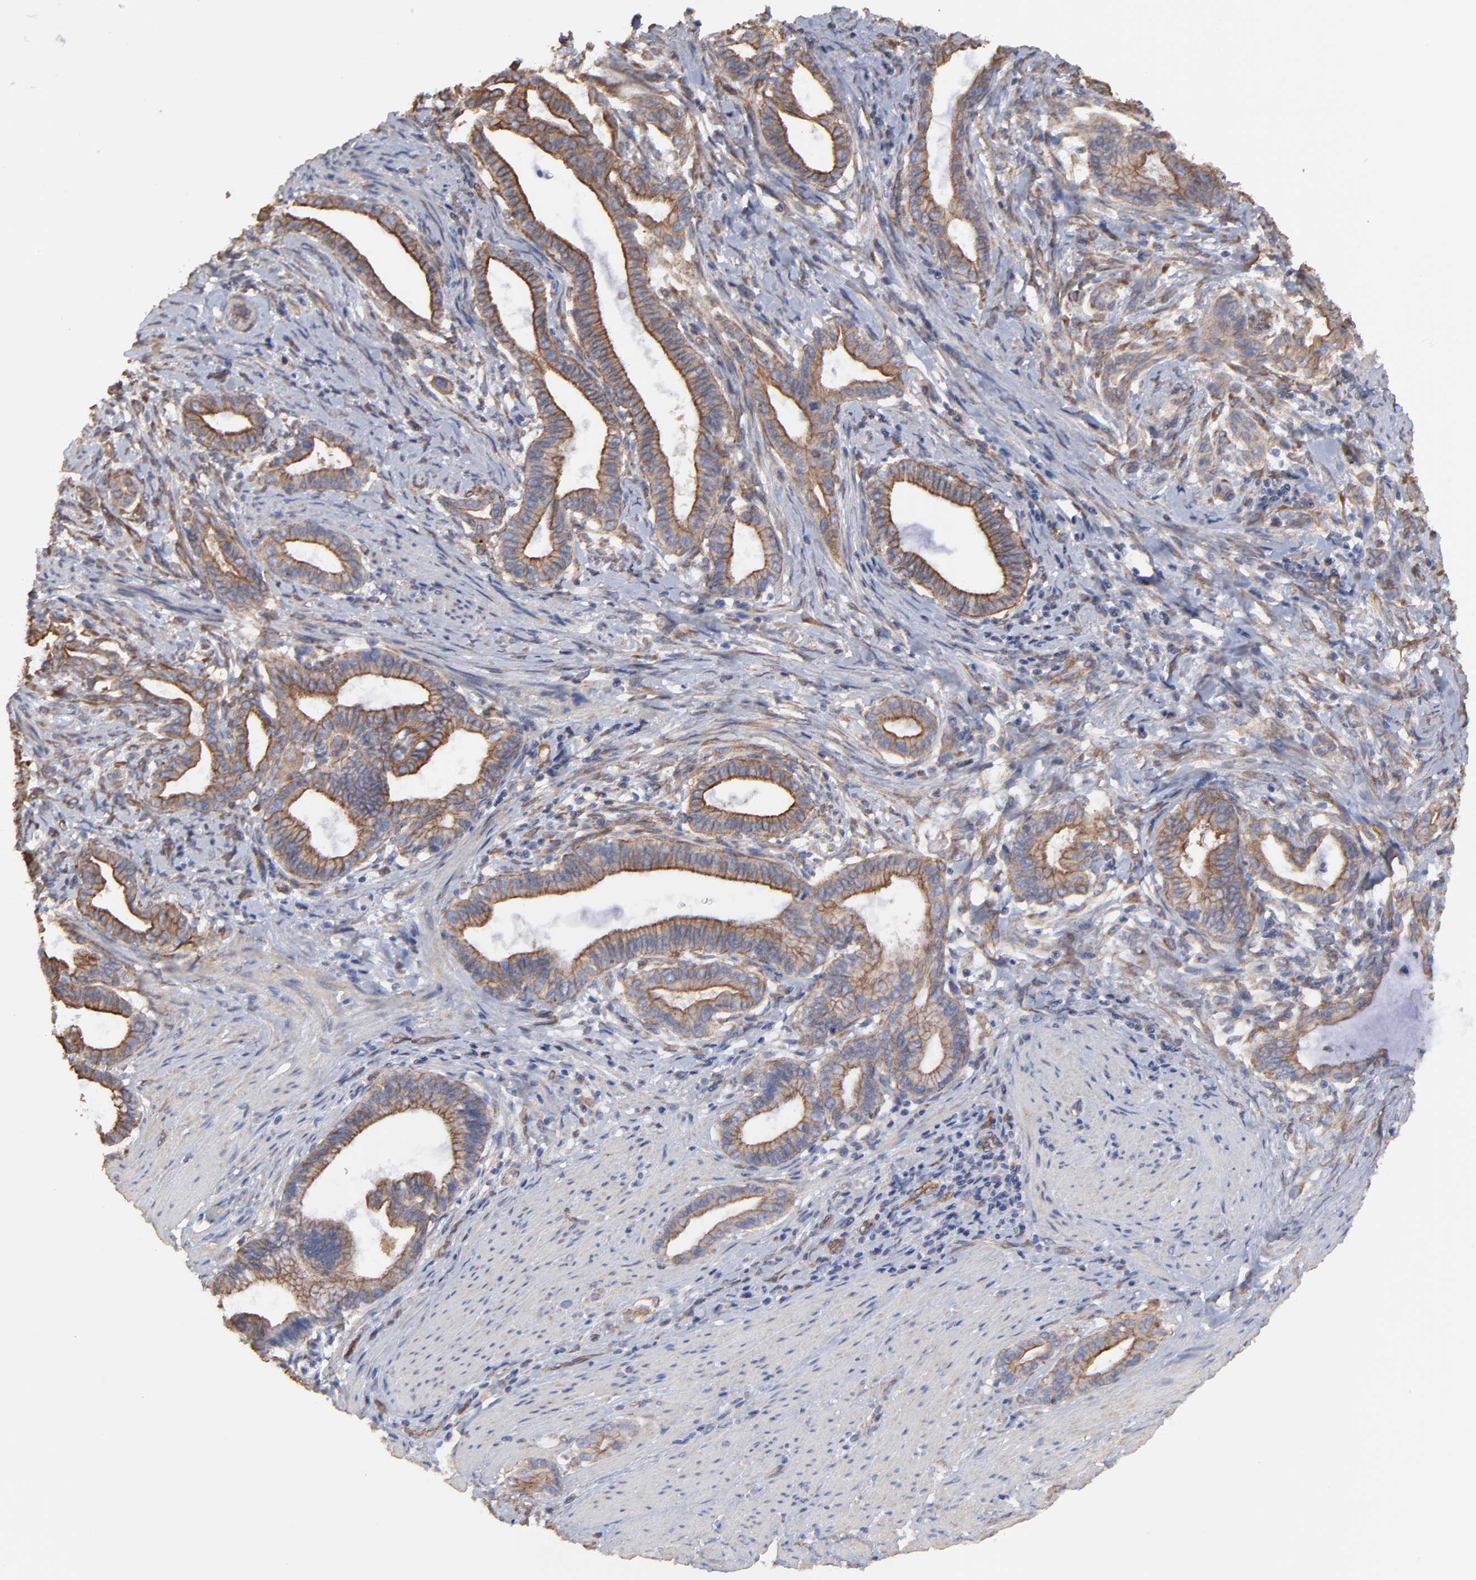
{"staining": {"intensity": "moderate", "quantity": ">75%", "location": "cytoplasmic/membranous"}, "tissue": "pancreatic cancer", "cell_type": "Tumor cells", "image_type": "cancer", "snomed": [{"axis": "morphology", "description": "Adenocarcinoma, NOS"}, {"axis": "topography", "description": "Pancreas"}], "caption": "A high-resolution micrograph shows immunohistochemistry (IHC) staining of pancreatic cancer, which demonstrates moderate cytoplasmic/membranous positivity in about >75% of tumor cells.", "gene": "LRCH2", "patient": {"sex": "female", "age": 64}}